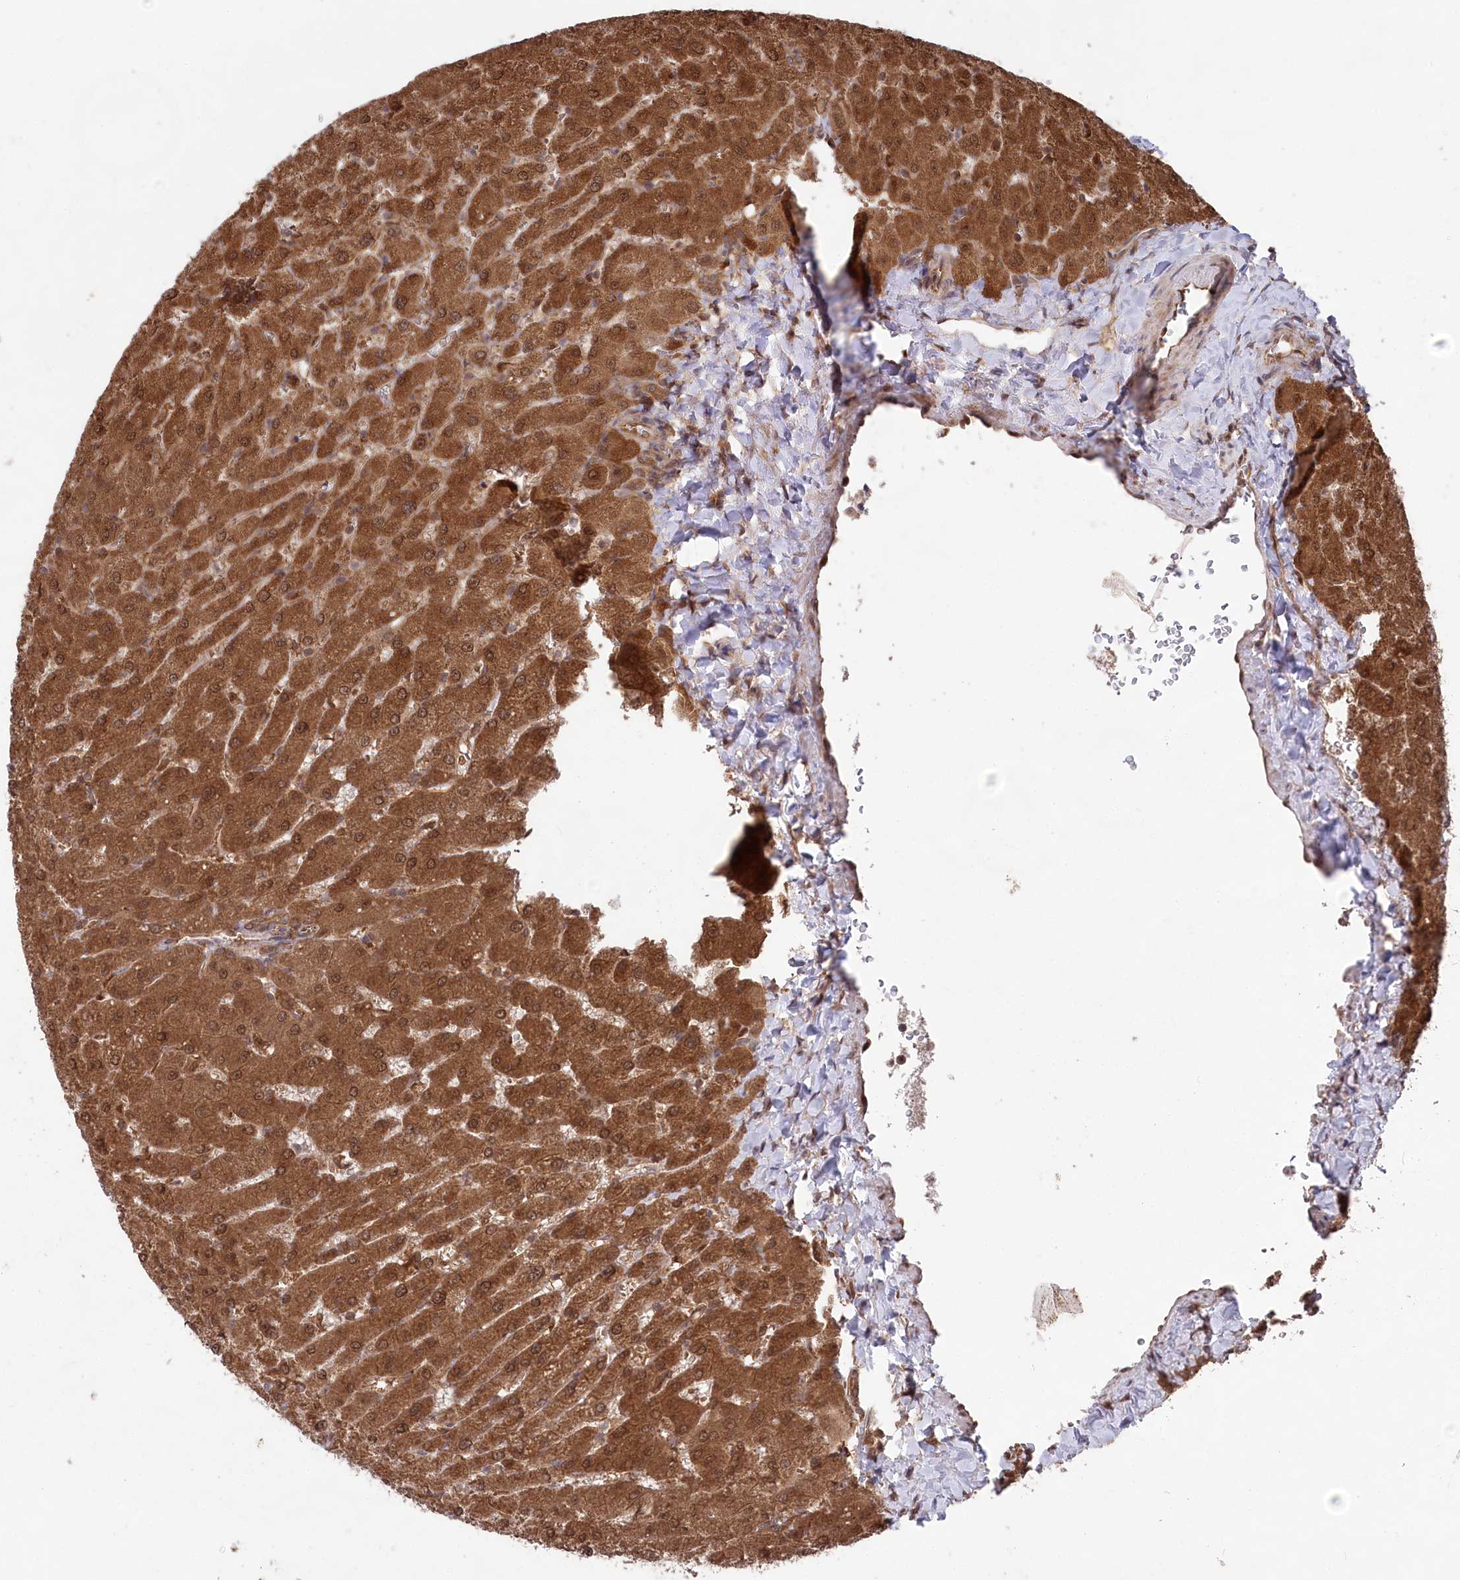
{"staining": {"intensity": "moderate", "quantity": ">75%", "location": "cytoplasmic/membranous"}, "tissue": "liver", "cell_type": "Cholangiocytes", "image_type": "normal", "snomed": [{"axis": "morphology", "description": "Normal tissue, NOS"}, {"axis": "topography", "description": "Liver"}], "caption": "This is a histology image of immunohistochemistry (IHC) staining of unremarkable liver, which shows moderate positivity in the cytoplasmic/membranous of cholangiocytes.", "gene": "PSMA1", "patient": {"sex": "male", "age": 55}}